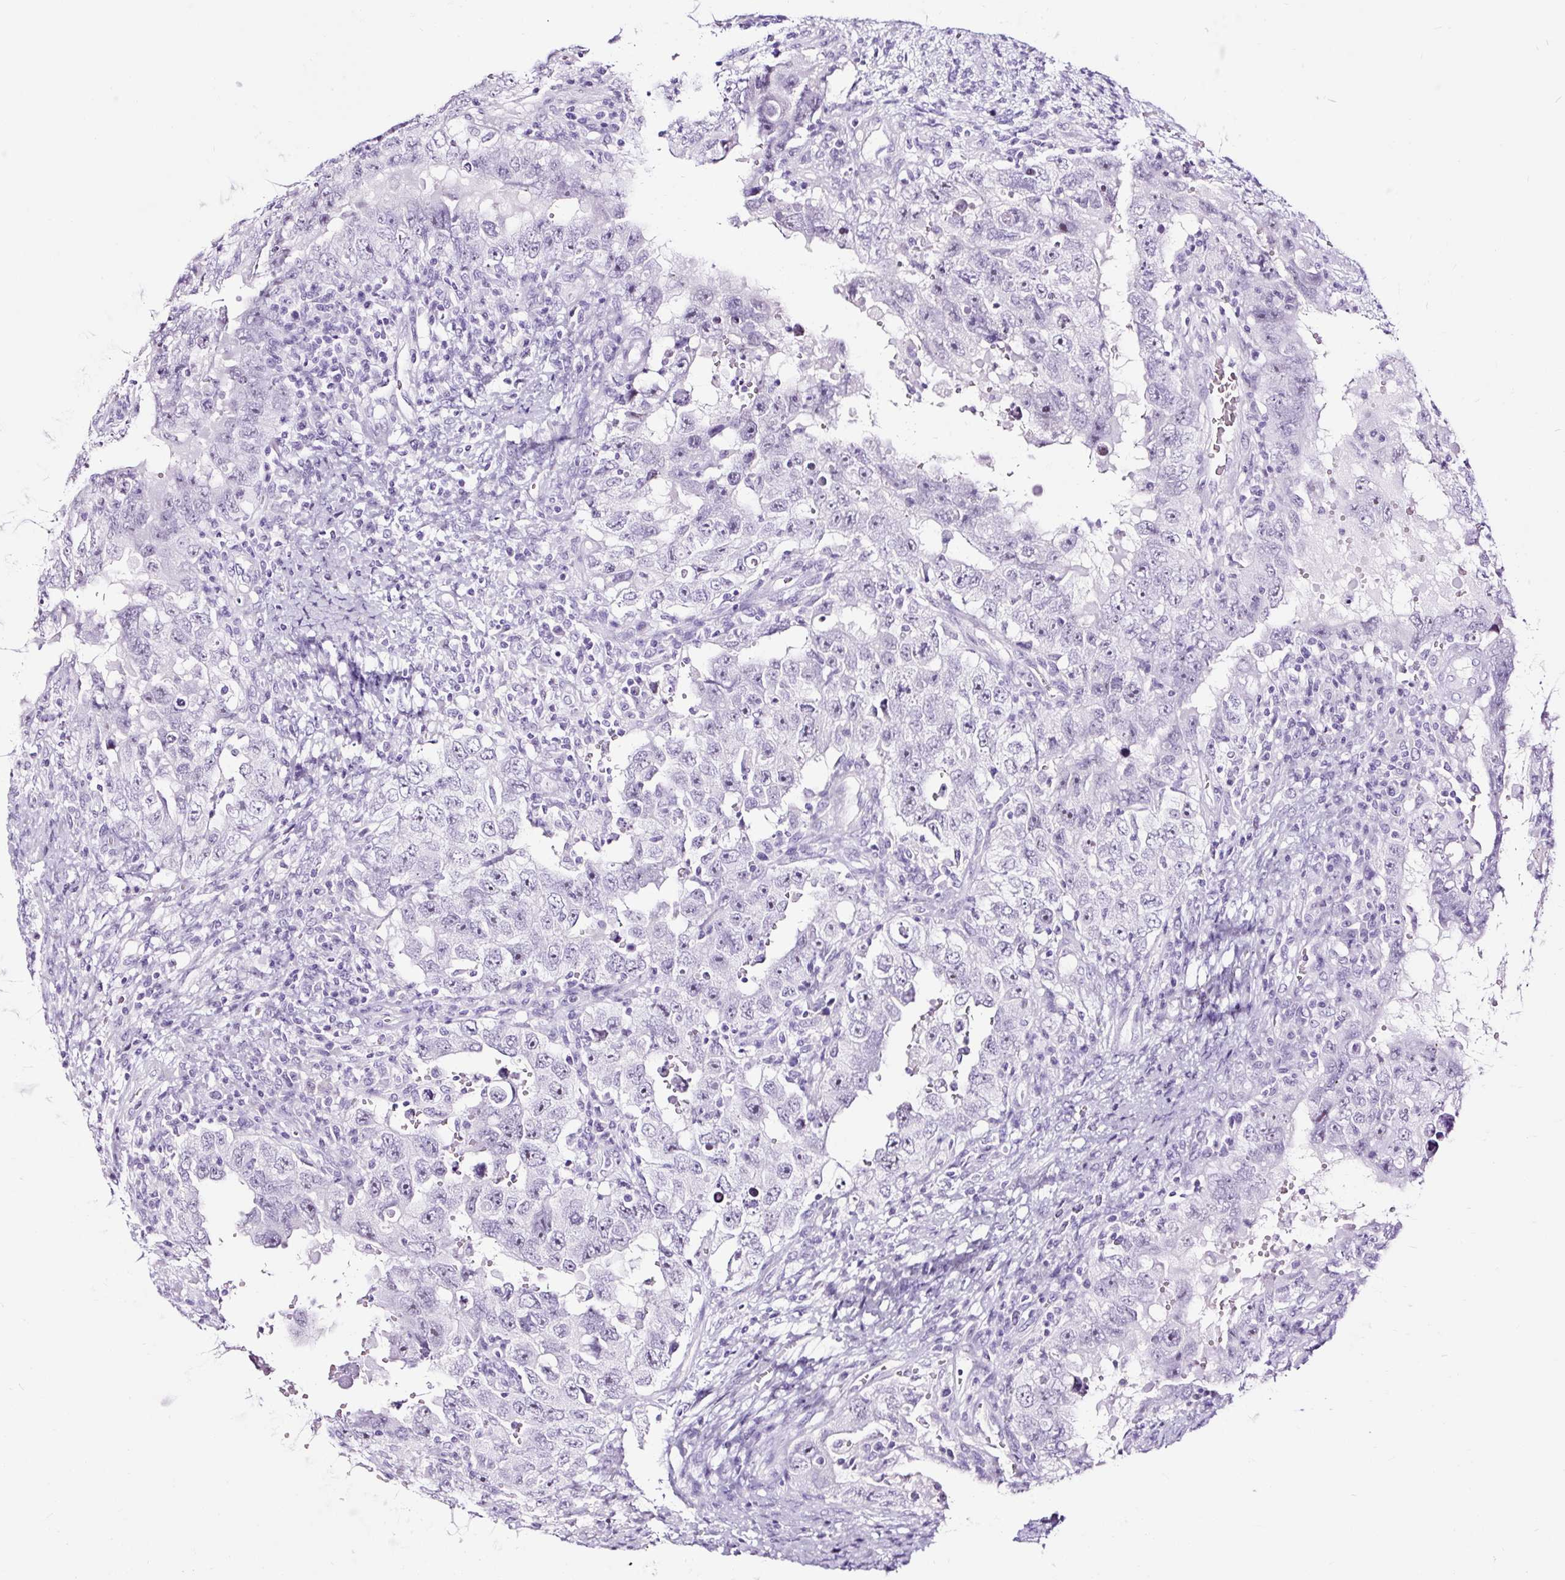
{"staining": {"intensity": "negative", "quantity": "none", "location": "none"}, "tissue": "testis cancer", "cell_type": "Tumor cells", "image_type": "cancer", "snomed": [{"axis": "morphology", "description": "Carcinoma, Embryonal, NOS"}, {"axis": "topography", "description": "Testis"}], "caption": "An immunohistochemistry histopathology image of testis embryonal carcinoma is shown. There is no staining in tumor cells of testis embryonal carcinoma.", "gene": "NPHS2", "patient": {"sex": "male", "age": 26}}